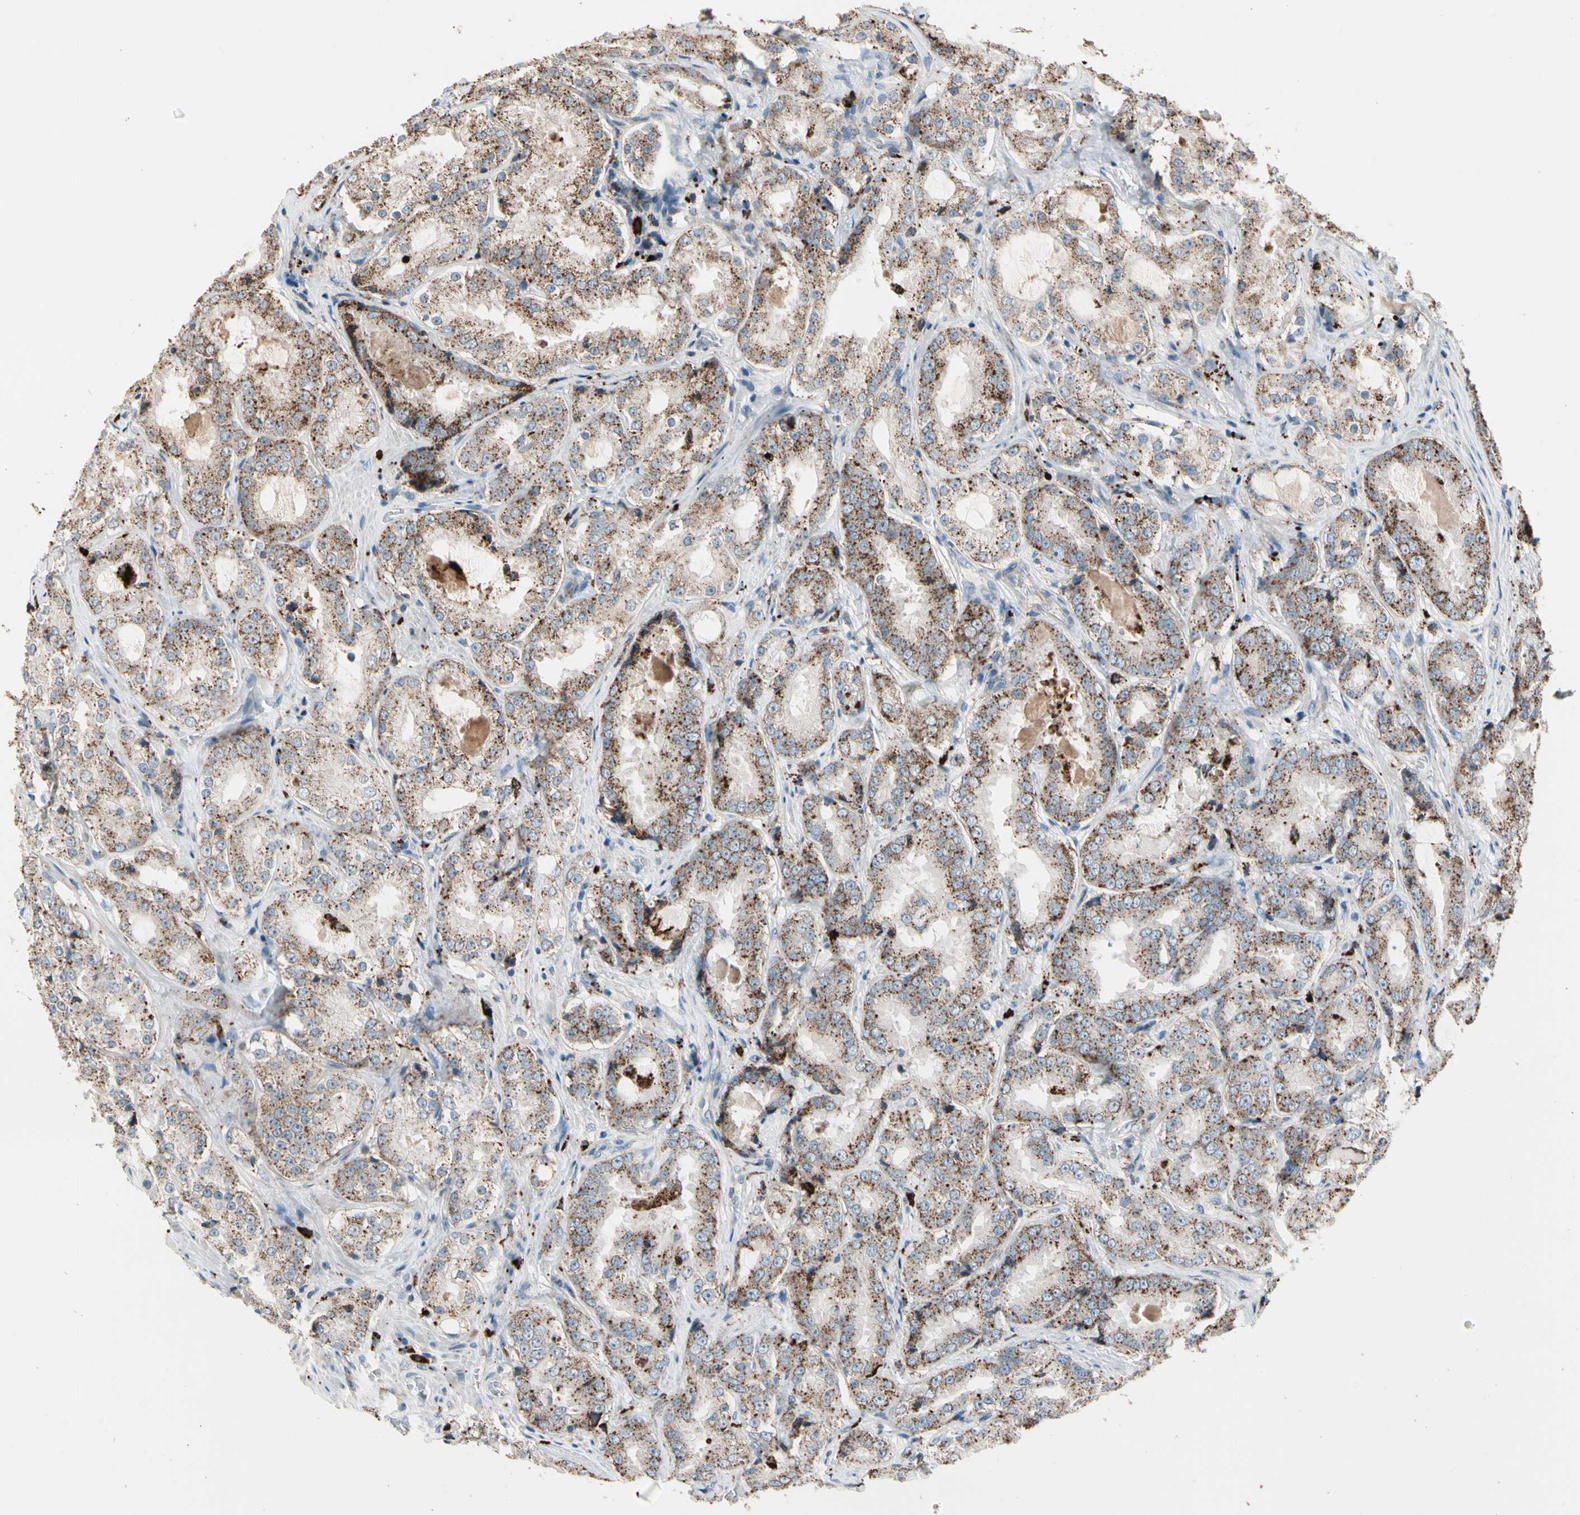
{"staining": {"intensity": "strong", "quantity": ">75%", "location": "cytoplasmic/membranous"}, "tissue": "prostate cancer", "cell_type": "Tumor cells", "image_type": "cancer", "snomed": [{"axis": "morphology", "description": "Adenocarcinoma, High grade"}, {"axis": "topography", "description": "Prostate"}], "caption": "About >75% of tumor cells in human prostate adenocarcinoma (high-grade) show strong cytoplasmic/membranous protein positivity as visualized by brown immunohistochemical staining.", "gene": "GM2A", "patient": {"sex": "male", "age": 73}}